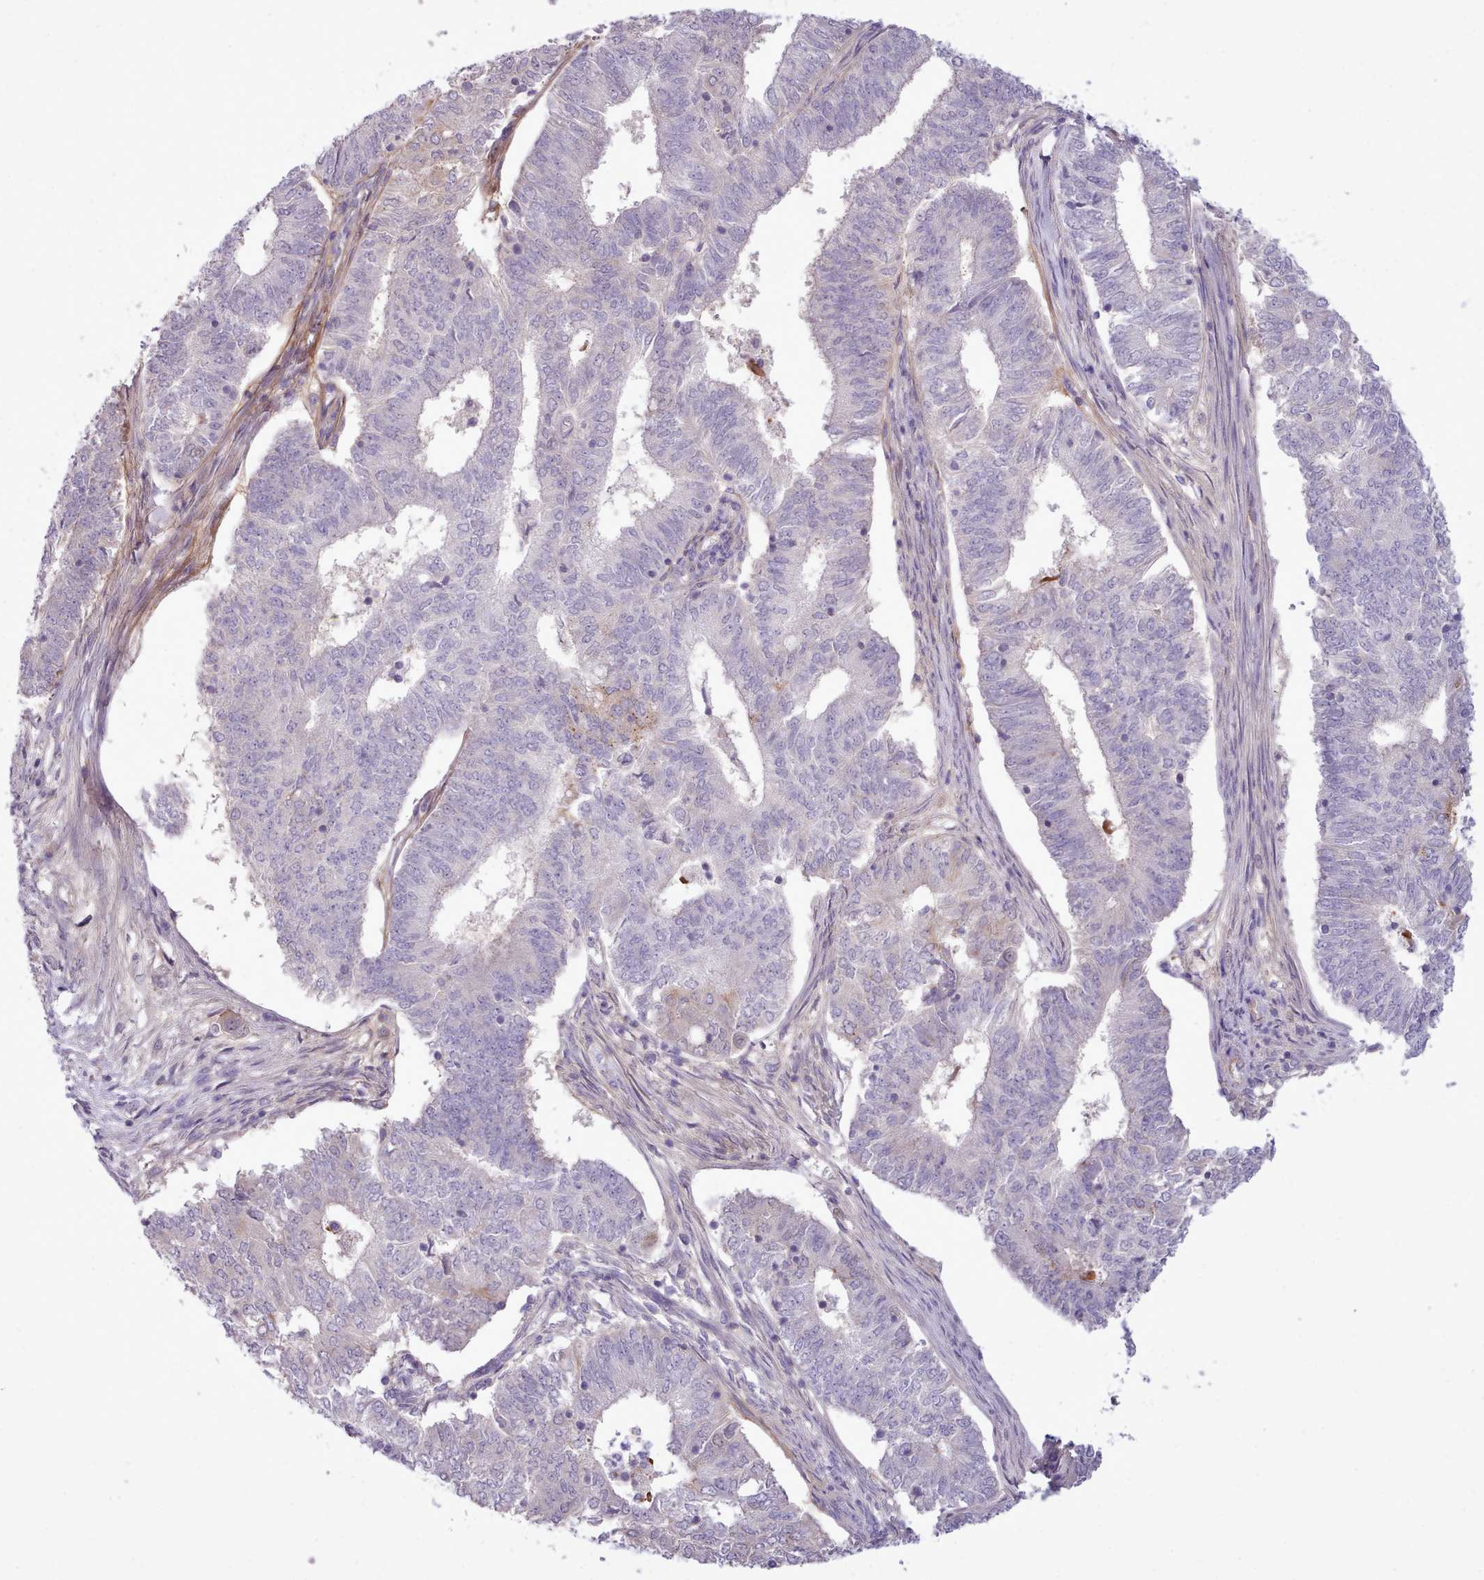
{"staining": {"intensity": "negative", "quantity": "none", "location": "none"}, "tissue": "endometrial cancer", "cell_type": "Tumor cells", "image_type": "cancer", "snomed": [{"axis": "morphology", "description": "Adenocarcinoma, NOS"}, {"axis": "topography", "description": "Endometrium"}], "caption": "IHC photomicrograph of neoplastic tissue: endometrial cancer stained with DAB (3,3'-diaminobenzidine) exhibits no significant protein staining in tumor cells.", "gene": "CYP2A13", "patient": {"sex": "female", "age": 62}}